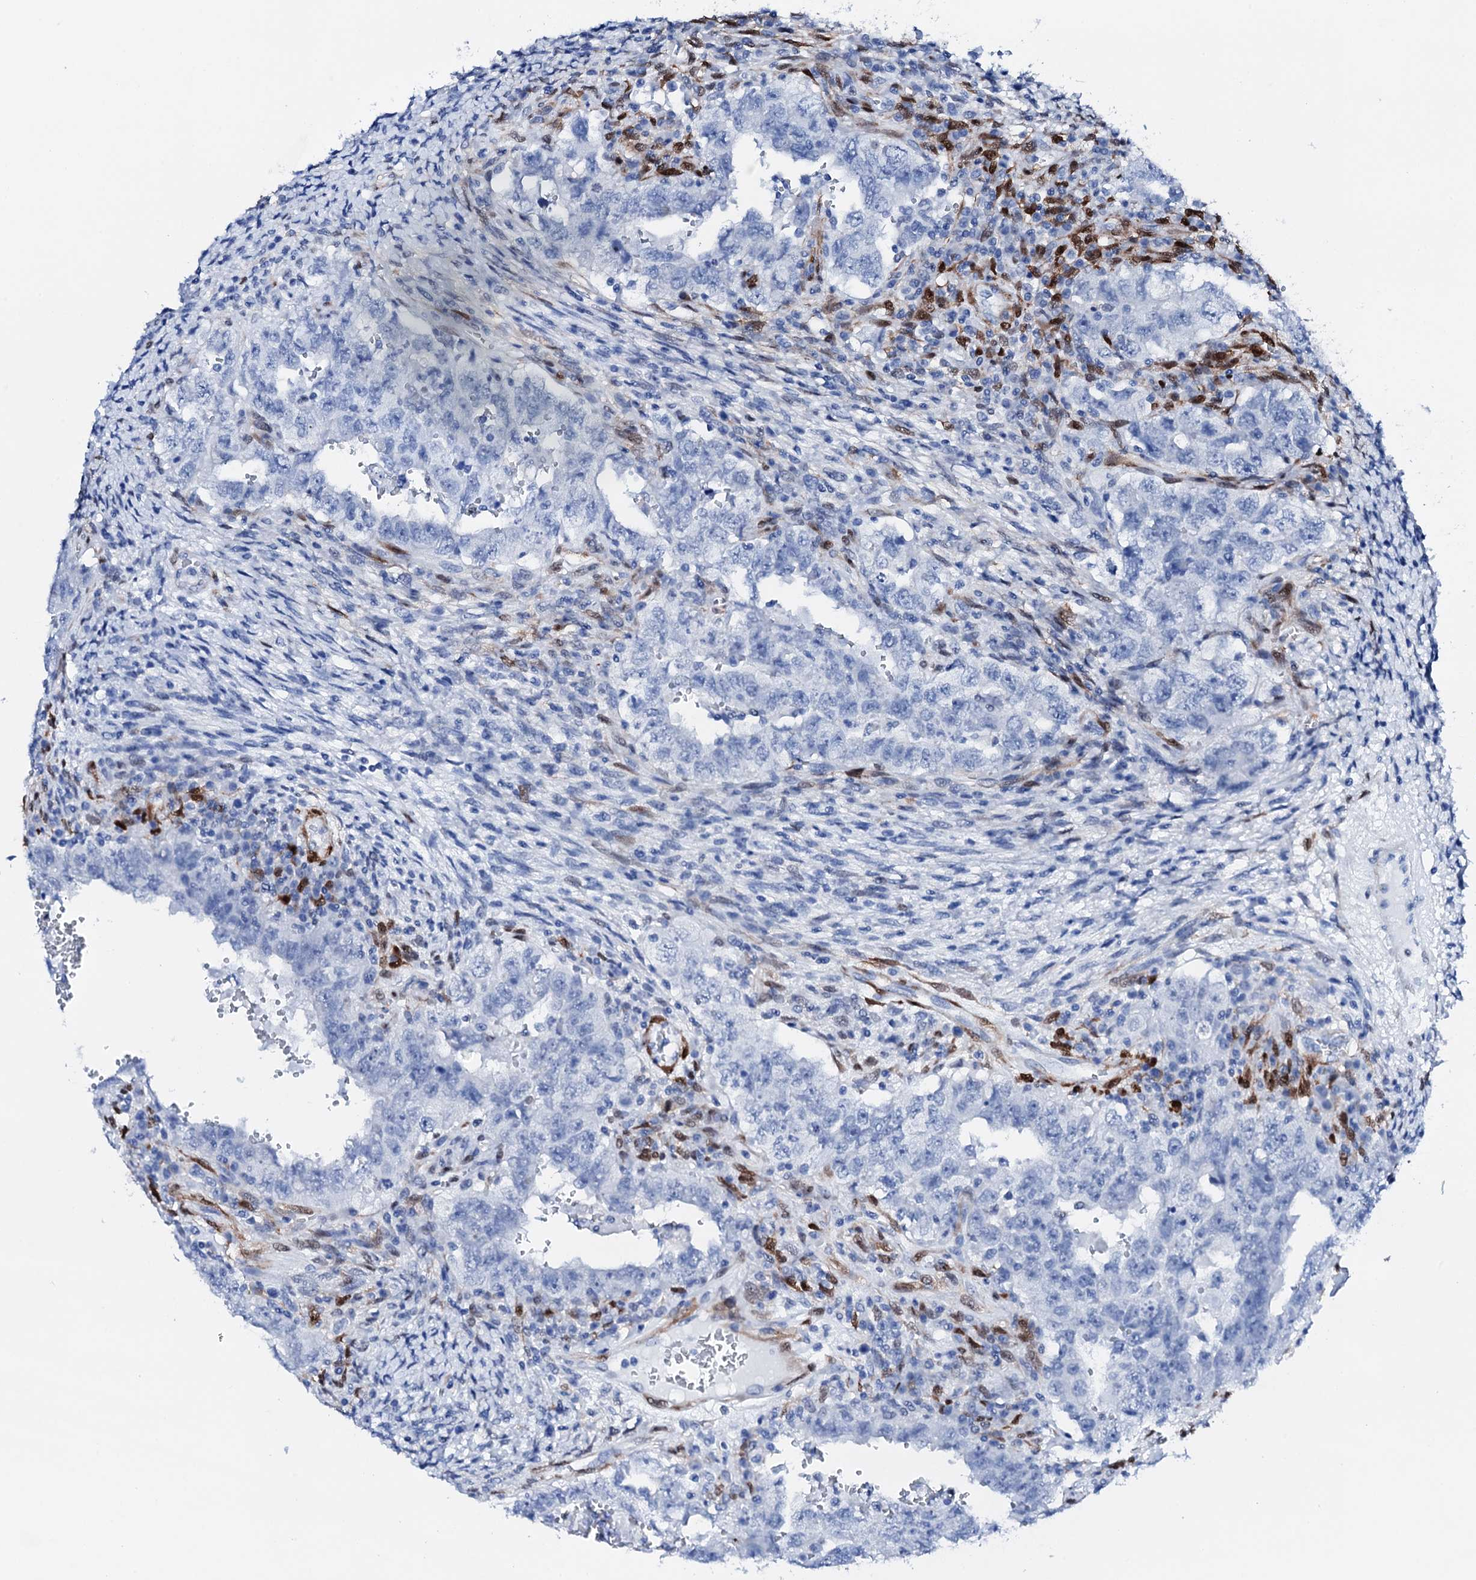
{"staining": {"intensity": "negative", "quantity": "none", "location": "none"}, "tissue": "testis cancer", "cell_type": "Tumor cells", "image_type": "cancer", "snomed": [{"axis": "morphology", "description": "Carcinoma, Embryonal, NOS"}, {"axis": "topography", "description": "Testis"}], "caption": "High magnification brightfield microscopy of testis cancer stained with DAB (brown) and counterstained with hematoxylin (blue): tumor cells show no significant expression. (DAB (3,3'-diaminobenzidine) immunohistochemistry with hematoxylin counter stain).", "gene": "NRIP2", "patient": {"sex": "male", "age": 26}}